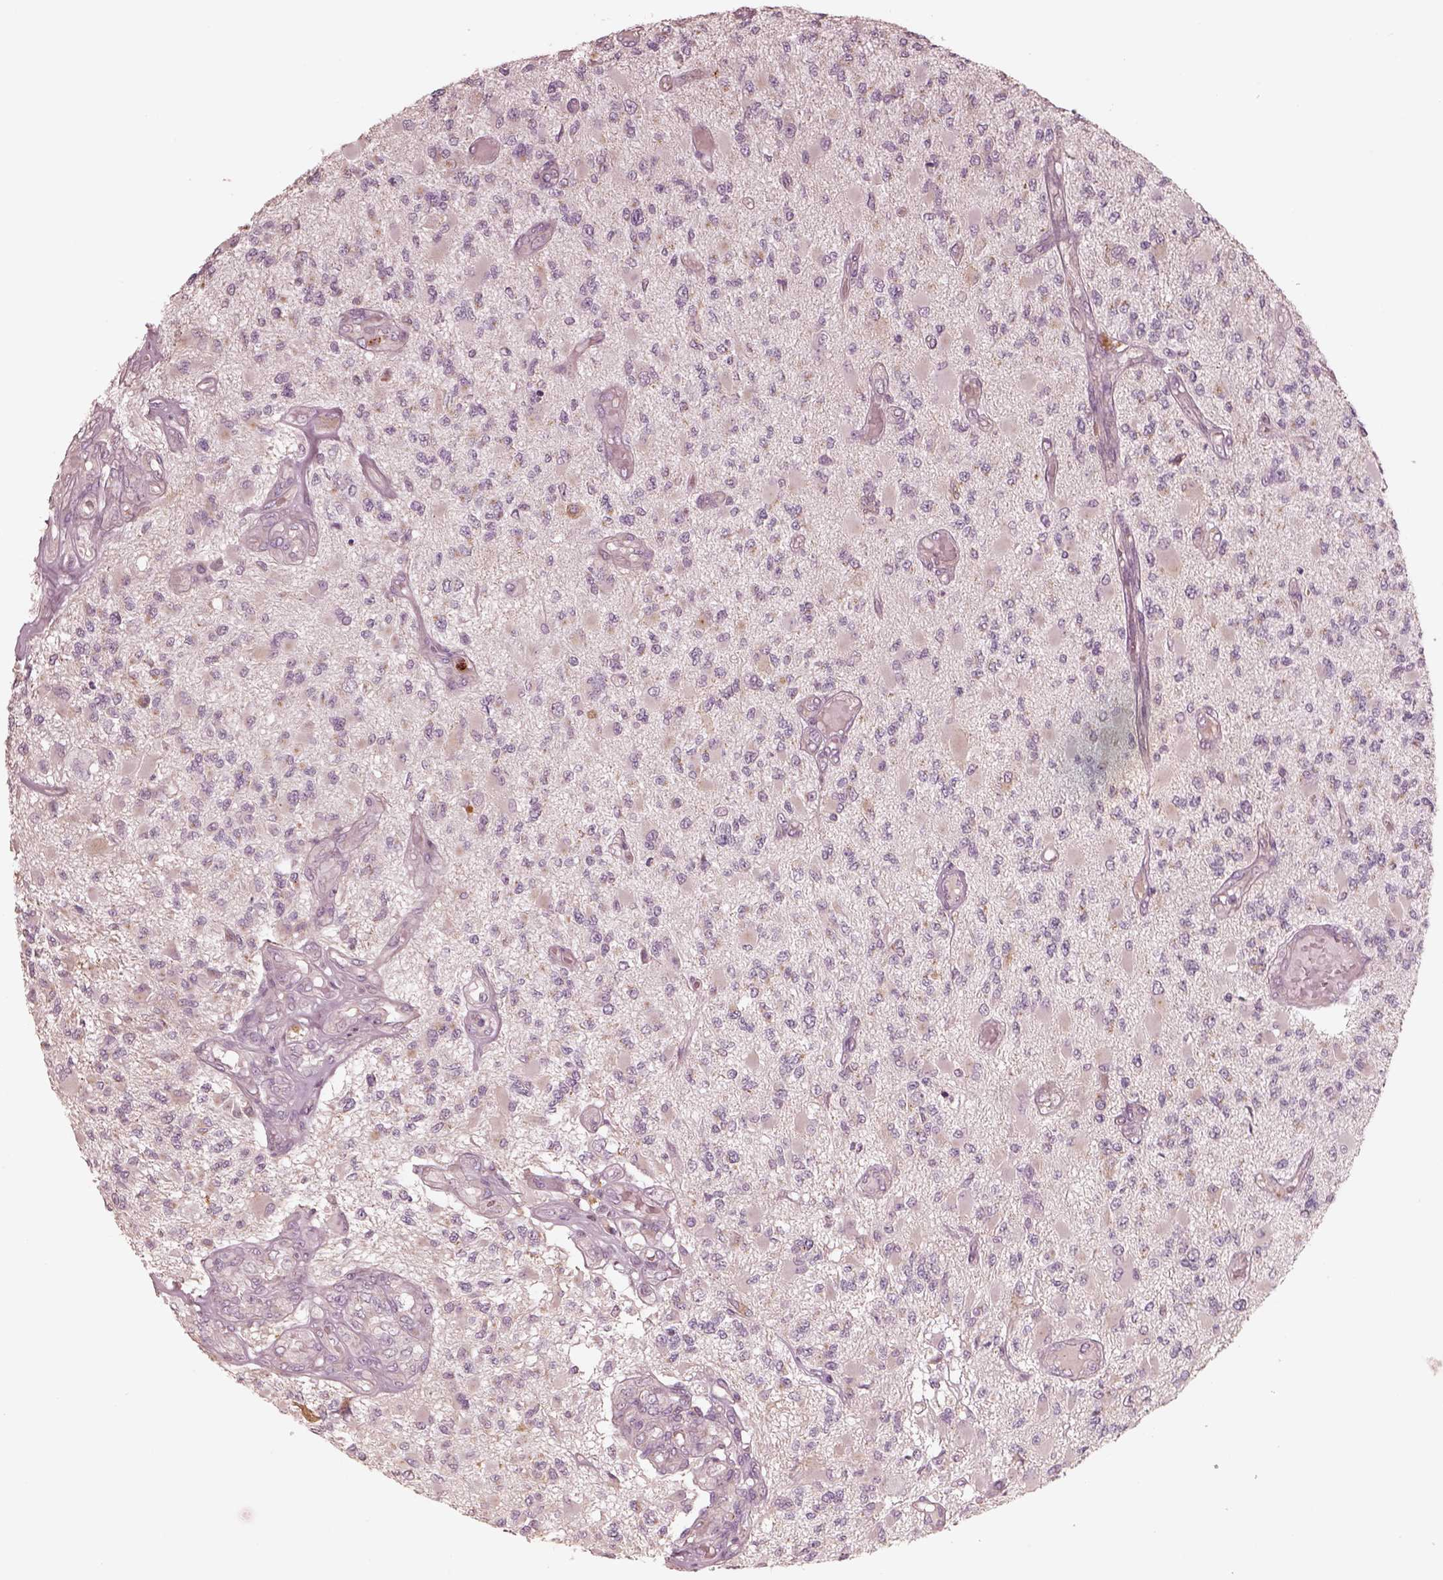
{"staining": {"intensity": "negative", "quantity": "none", "location": "none"}, "tissue": "glioma", "cell_type": "Tumor cells", "image_type": "cancer", "snomed": [{"axis": "morphology", "description": "Glioma, malignant, High grade"}, {"axis": "topography", "description": "Brain"}], "caption": "This is a image of immunohistochemistry staining of glioma, which shows no positivity in tumor cells.", "gene": "ABCA7", "patient": {"sex": "female", "age": 63}}